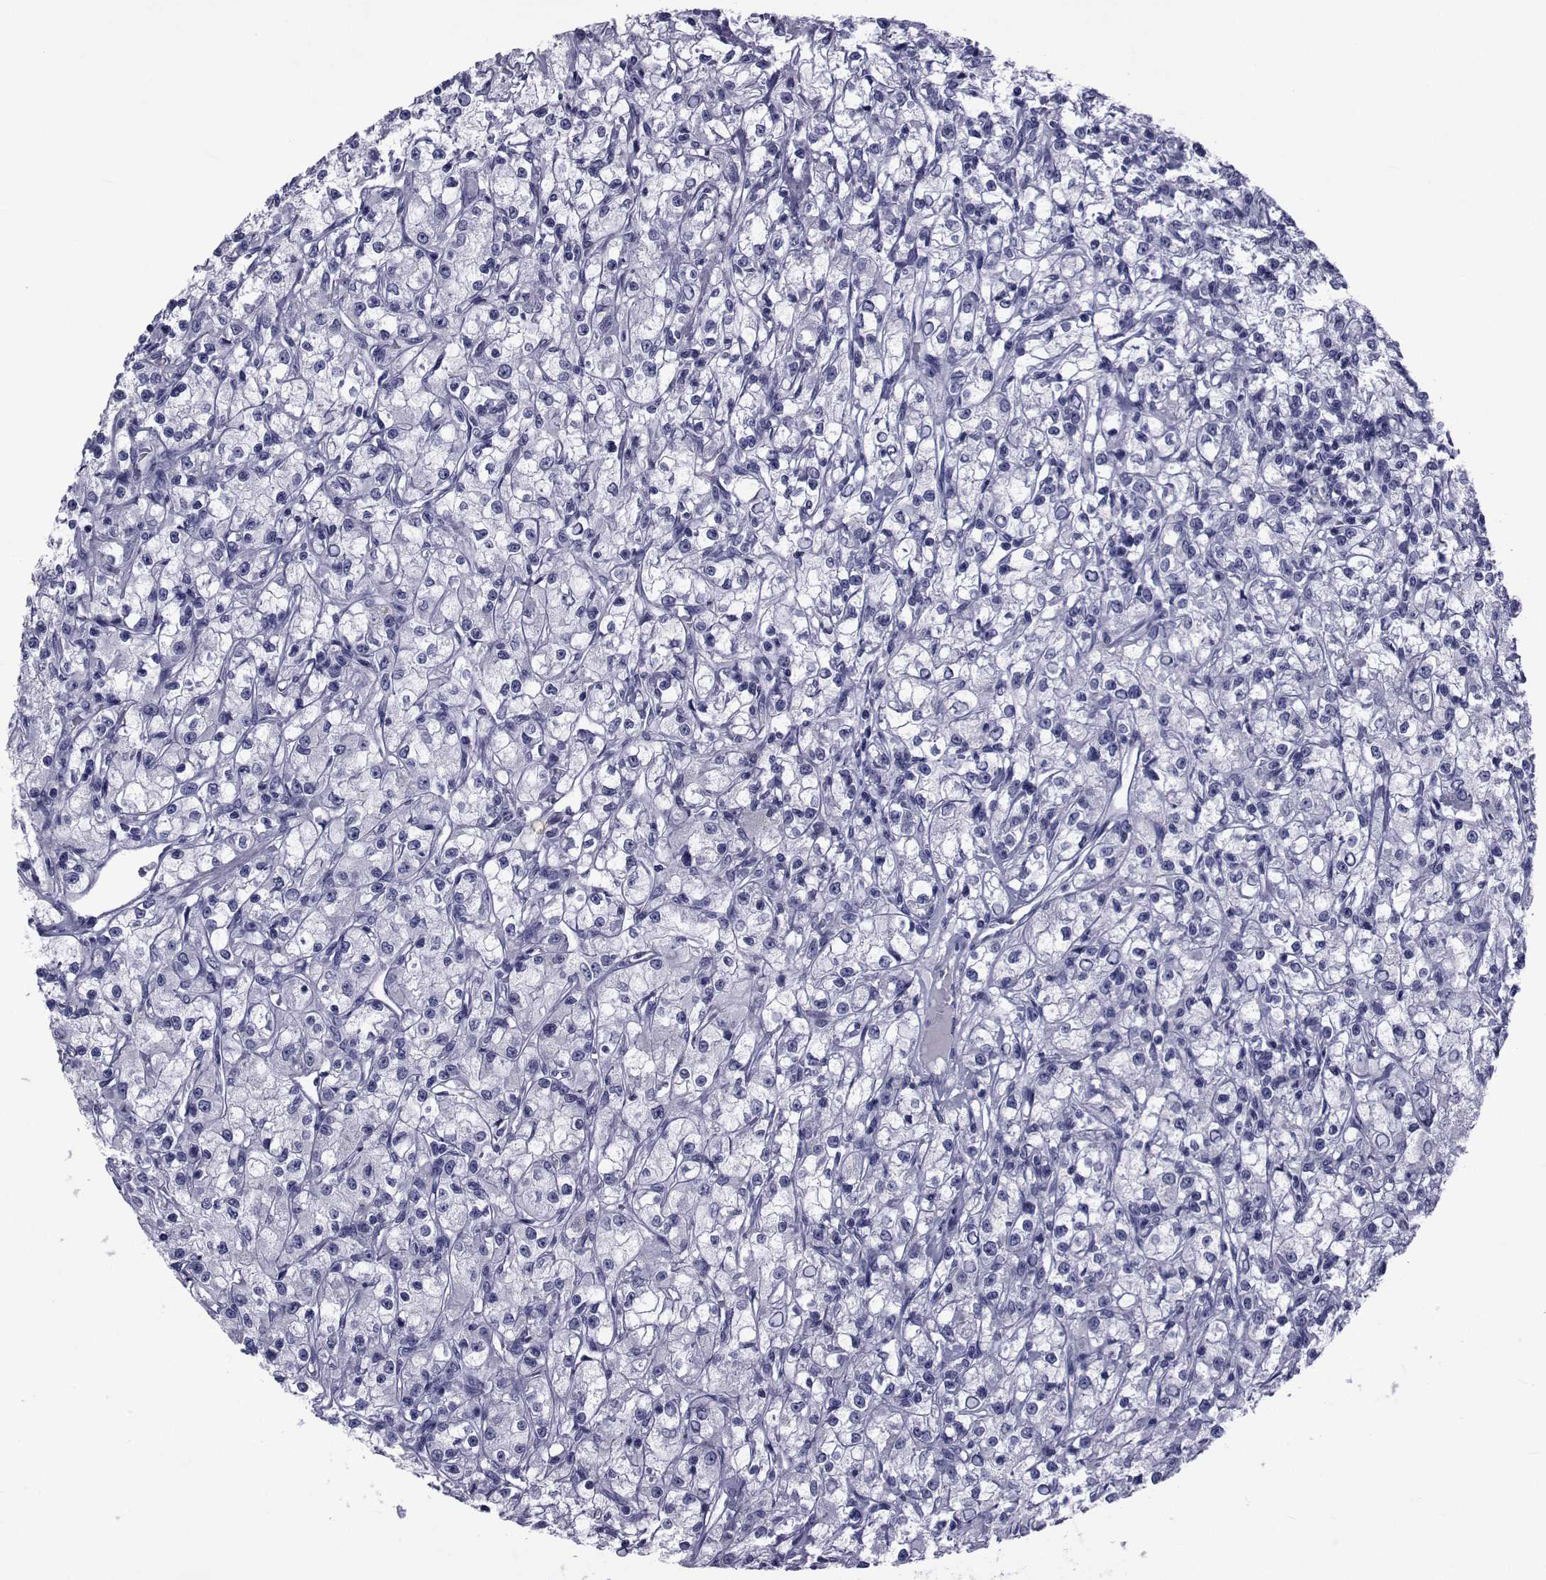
{"staining": {"intensity": "negative", "quantity": "none", "location": "none"}, "tissue": "renal cancer", "cell_type": "Tumor cells", "image_type": "cancer", "snomed": [{"axis": "morphology", "description": "Adenocarcinoma, NOS"}, {"axis": "topography", "description": "Kidney"}], "caption": "Renal adenocarcinoma stained for a protein using immunohistochemistry exhibits no staining tumor cells.", "gene": "GKAP1", "patient": {"sex": "female", "age": 59}}